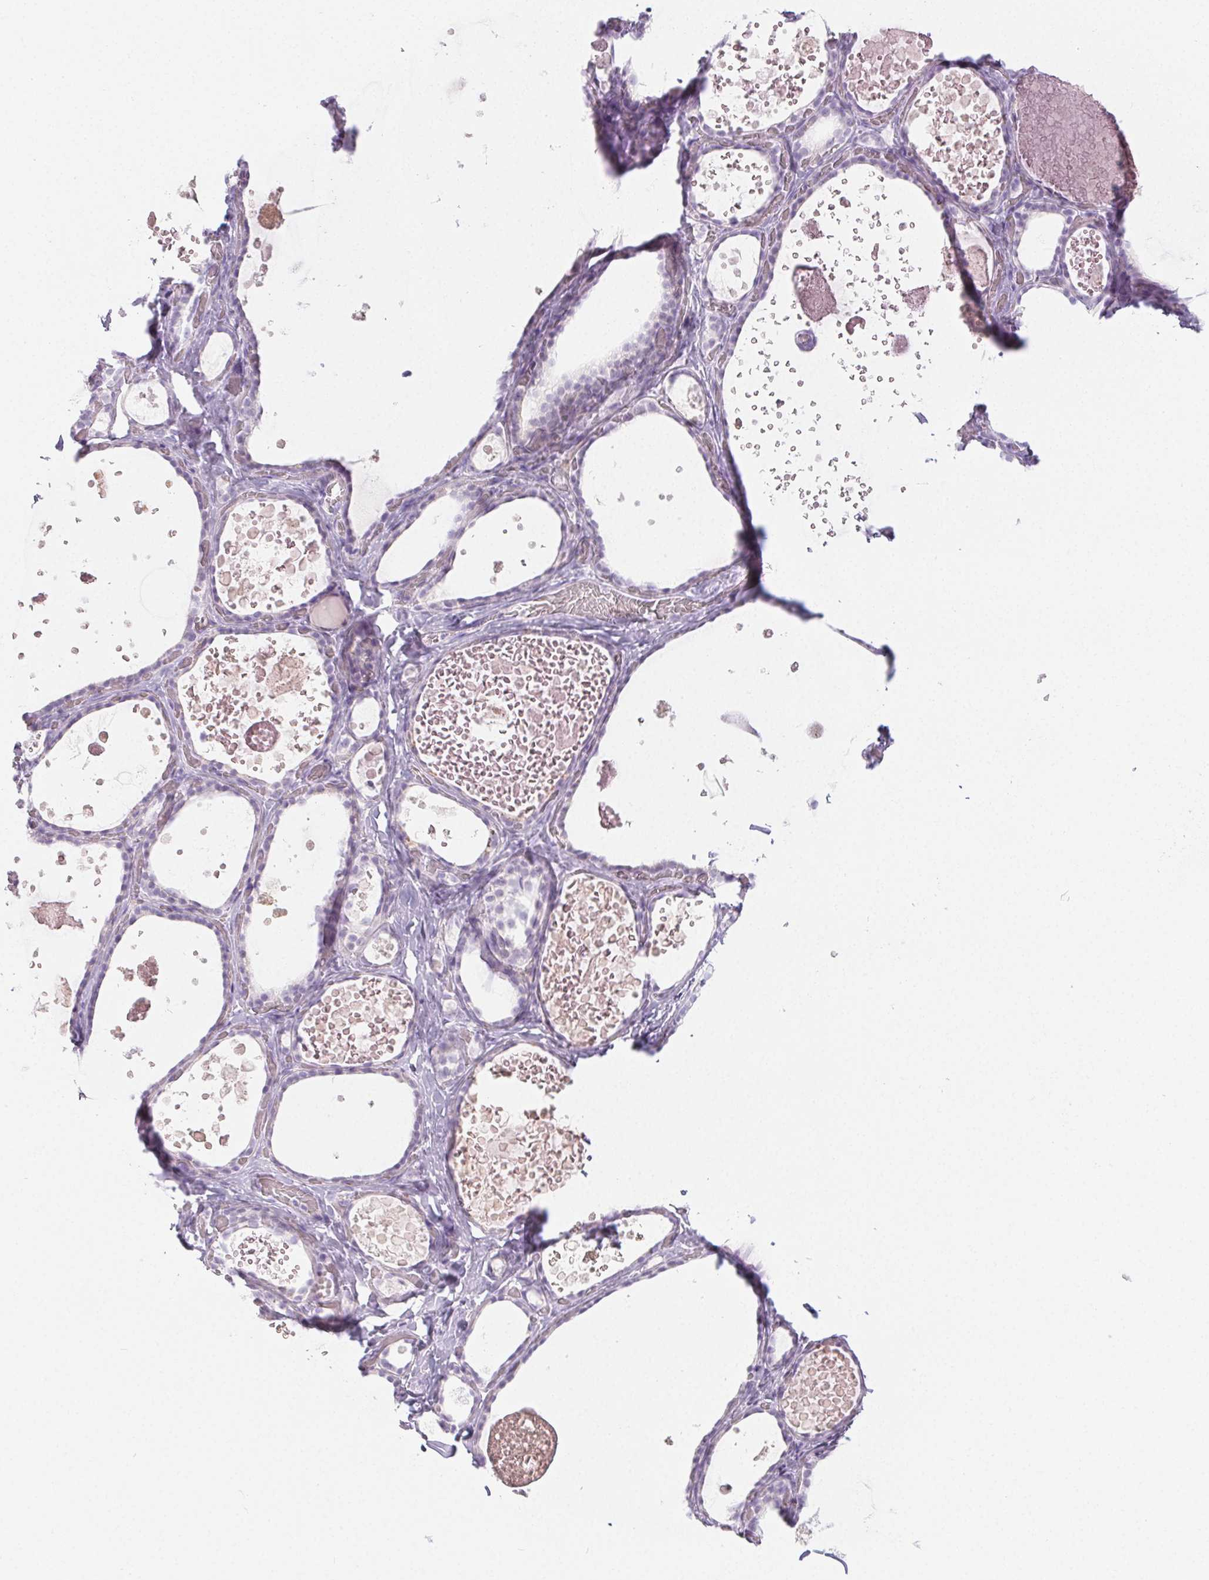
{"staining": {"intensity": "negative", "quantity": "none", "location": "none"}, "tissue": "thyroid gland", "cell_type": "Glandular cells", "image_type": "normal", "snomed": [{"axis": "morphology", "description": "Normal tissue, NOS"}, {"axis": "topography", "description": "Thyroid gland"}], "caption": "A photomicrograph of thyroid gland stained for a protein displays no brown staining in glandular cells. (DAB IHC visualized using brightfield microscopy, high magnification).", "gene": "PI3", "patient": {"sex": "female", "age": 56}}